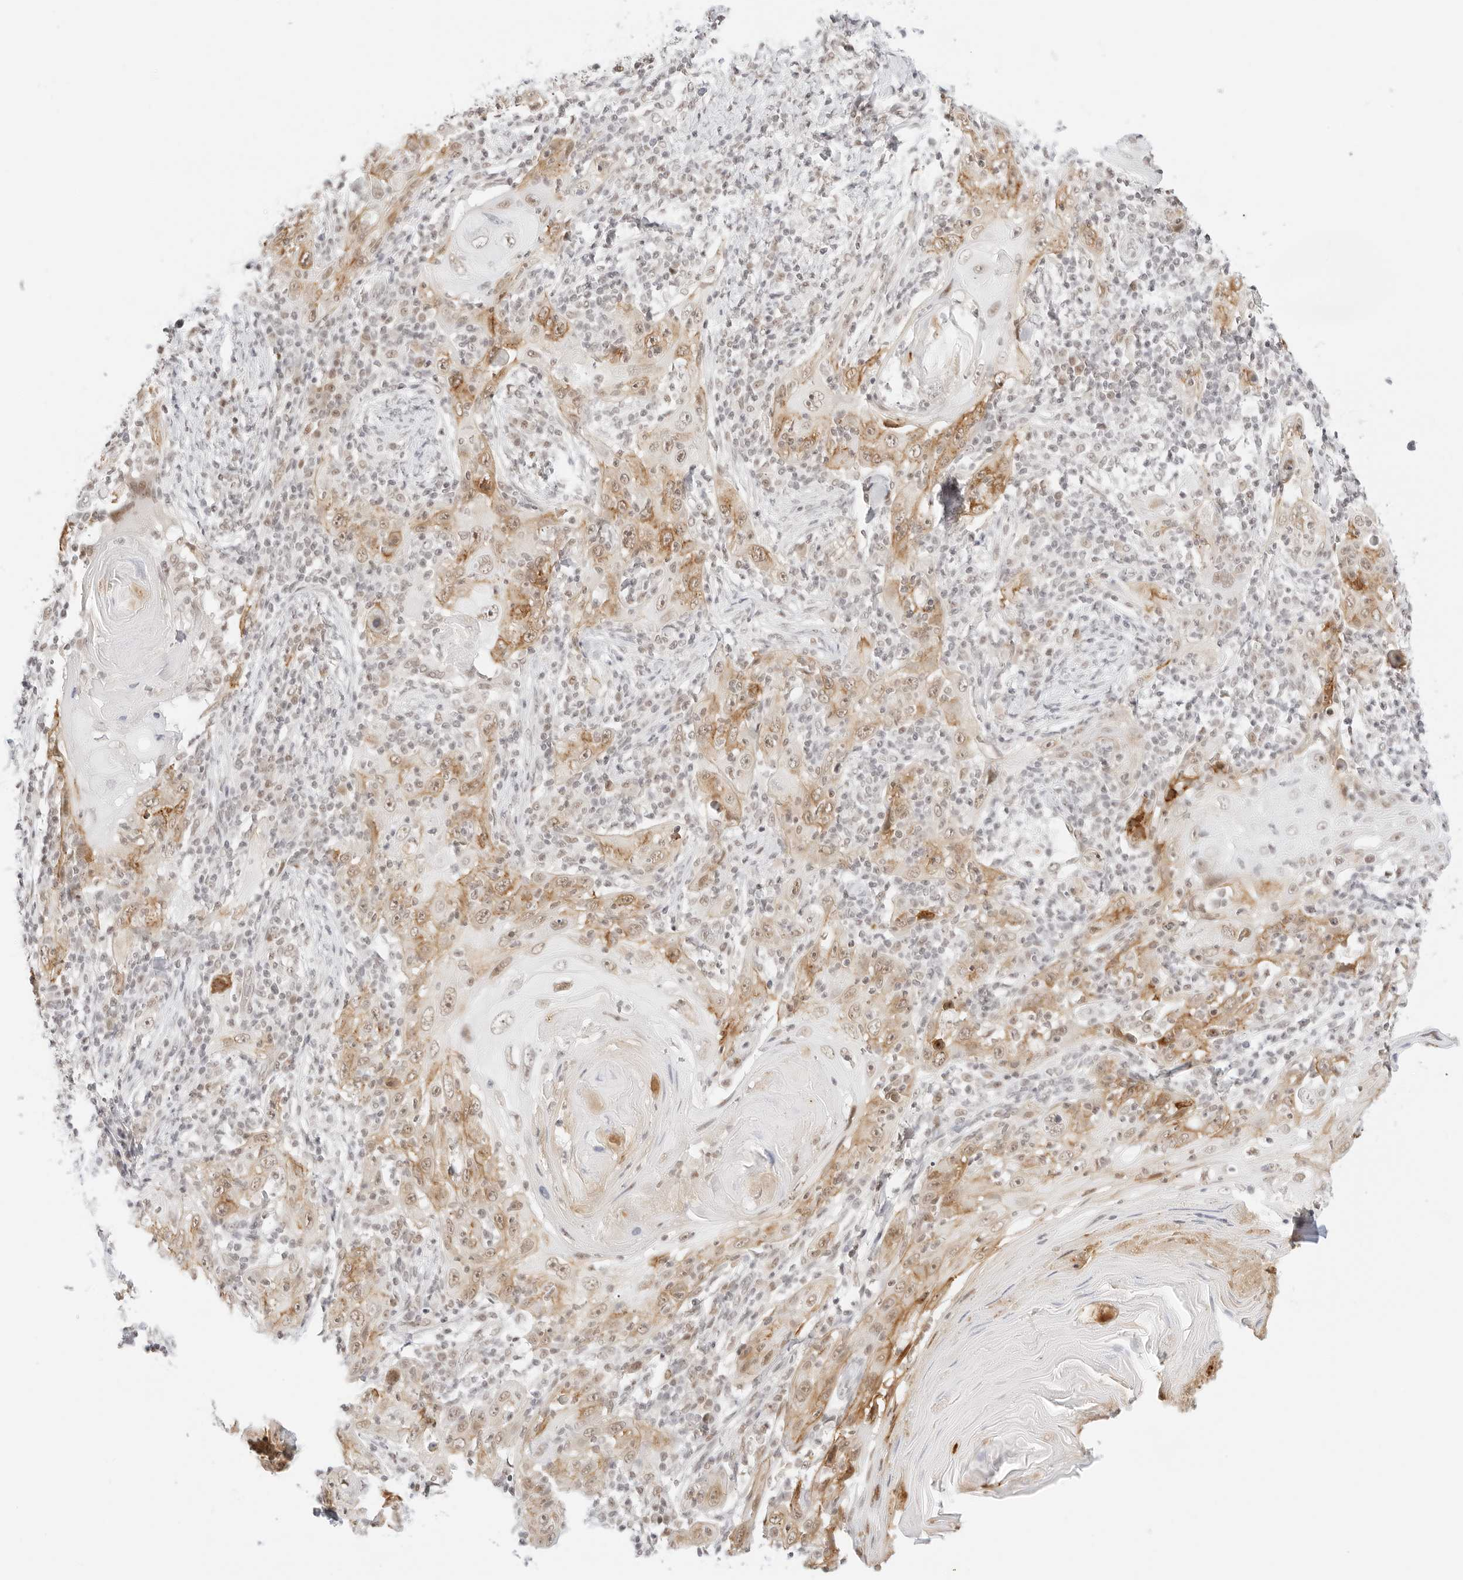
{"staining": {"intensity": "moderate", "quantity": ">75%", "location": "cytoplasmic/membranous,nuclear"}, "tissue": "skin cancer", "cell_type": "Tumor cells", "image_type": "cancer", "snomed": [{"axis": "morphology", "description": "Squamous cell carcinoma, NOS"}, {"axis": "topography", "description": "Skin"}], "caption": "Immunohistochemical staining of human skin cancer (squamous cell carcinoma) displays medium levels of moderate cytoplasmic/membranous and nuclear positivity in approximately >75% of tumor cells.", "gene": "ITGA6", "patient": {"sex": "female", "age": 88}}